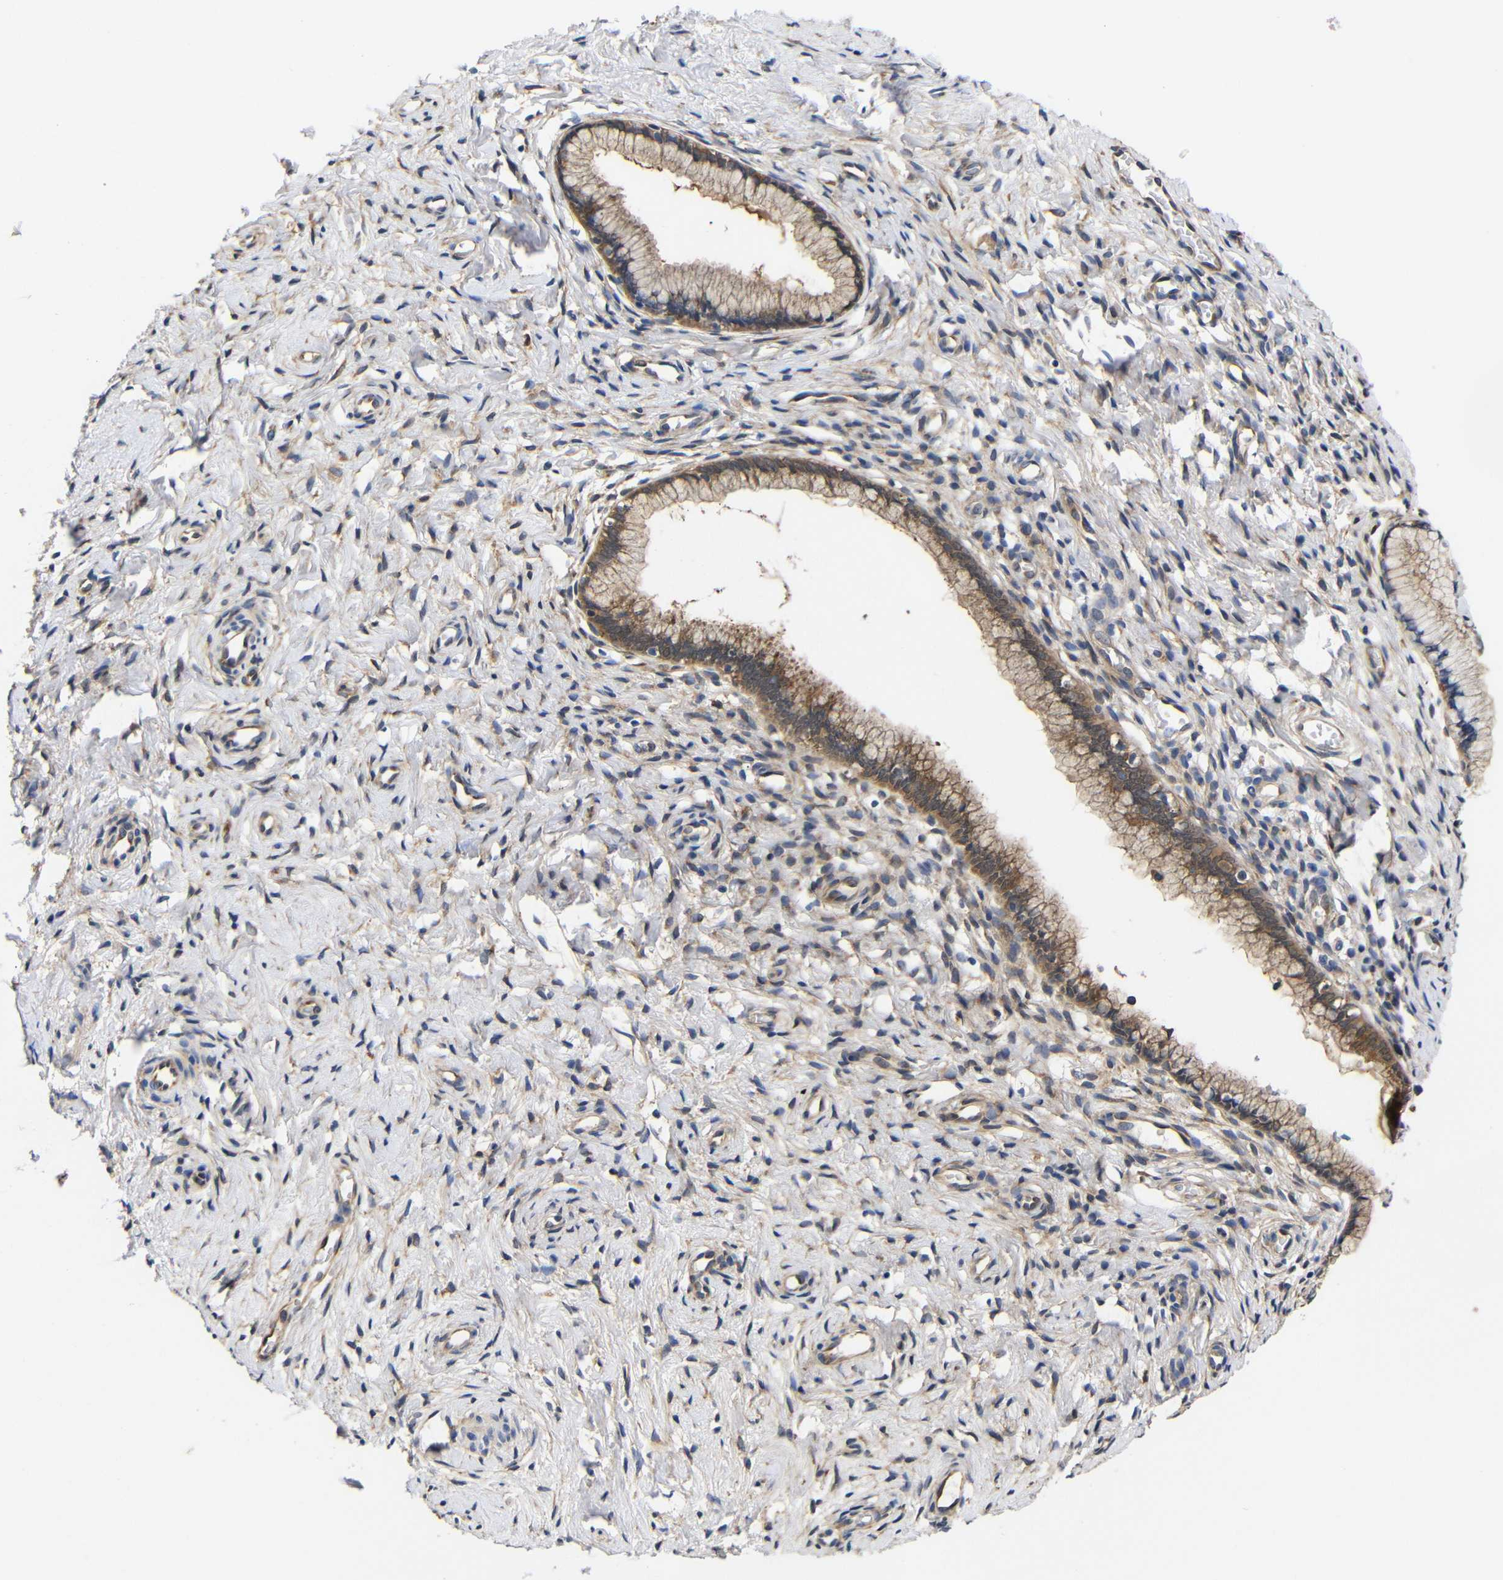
{"staining": {"intensity": "moderate", "quantity": ">75%", "location": "cytoplasmic/membranous"}, "tissue": "cervix", "cell_type": "Glandular cells", "image_type": "normal", "snomed": [{"axis": "morphology", "description": "Normal tissue, NOS"}, {"axis": "topography", "description": "Cervix"}], "caption": "The photomicrograph demonstrates staining of benign cervix, revealing moderate cytoplasmic/membranous protein staining (brown color) within glandular cells.", "gene": "LRRCC1", "patient": {"sex": "female", "age": 65}}